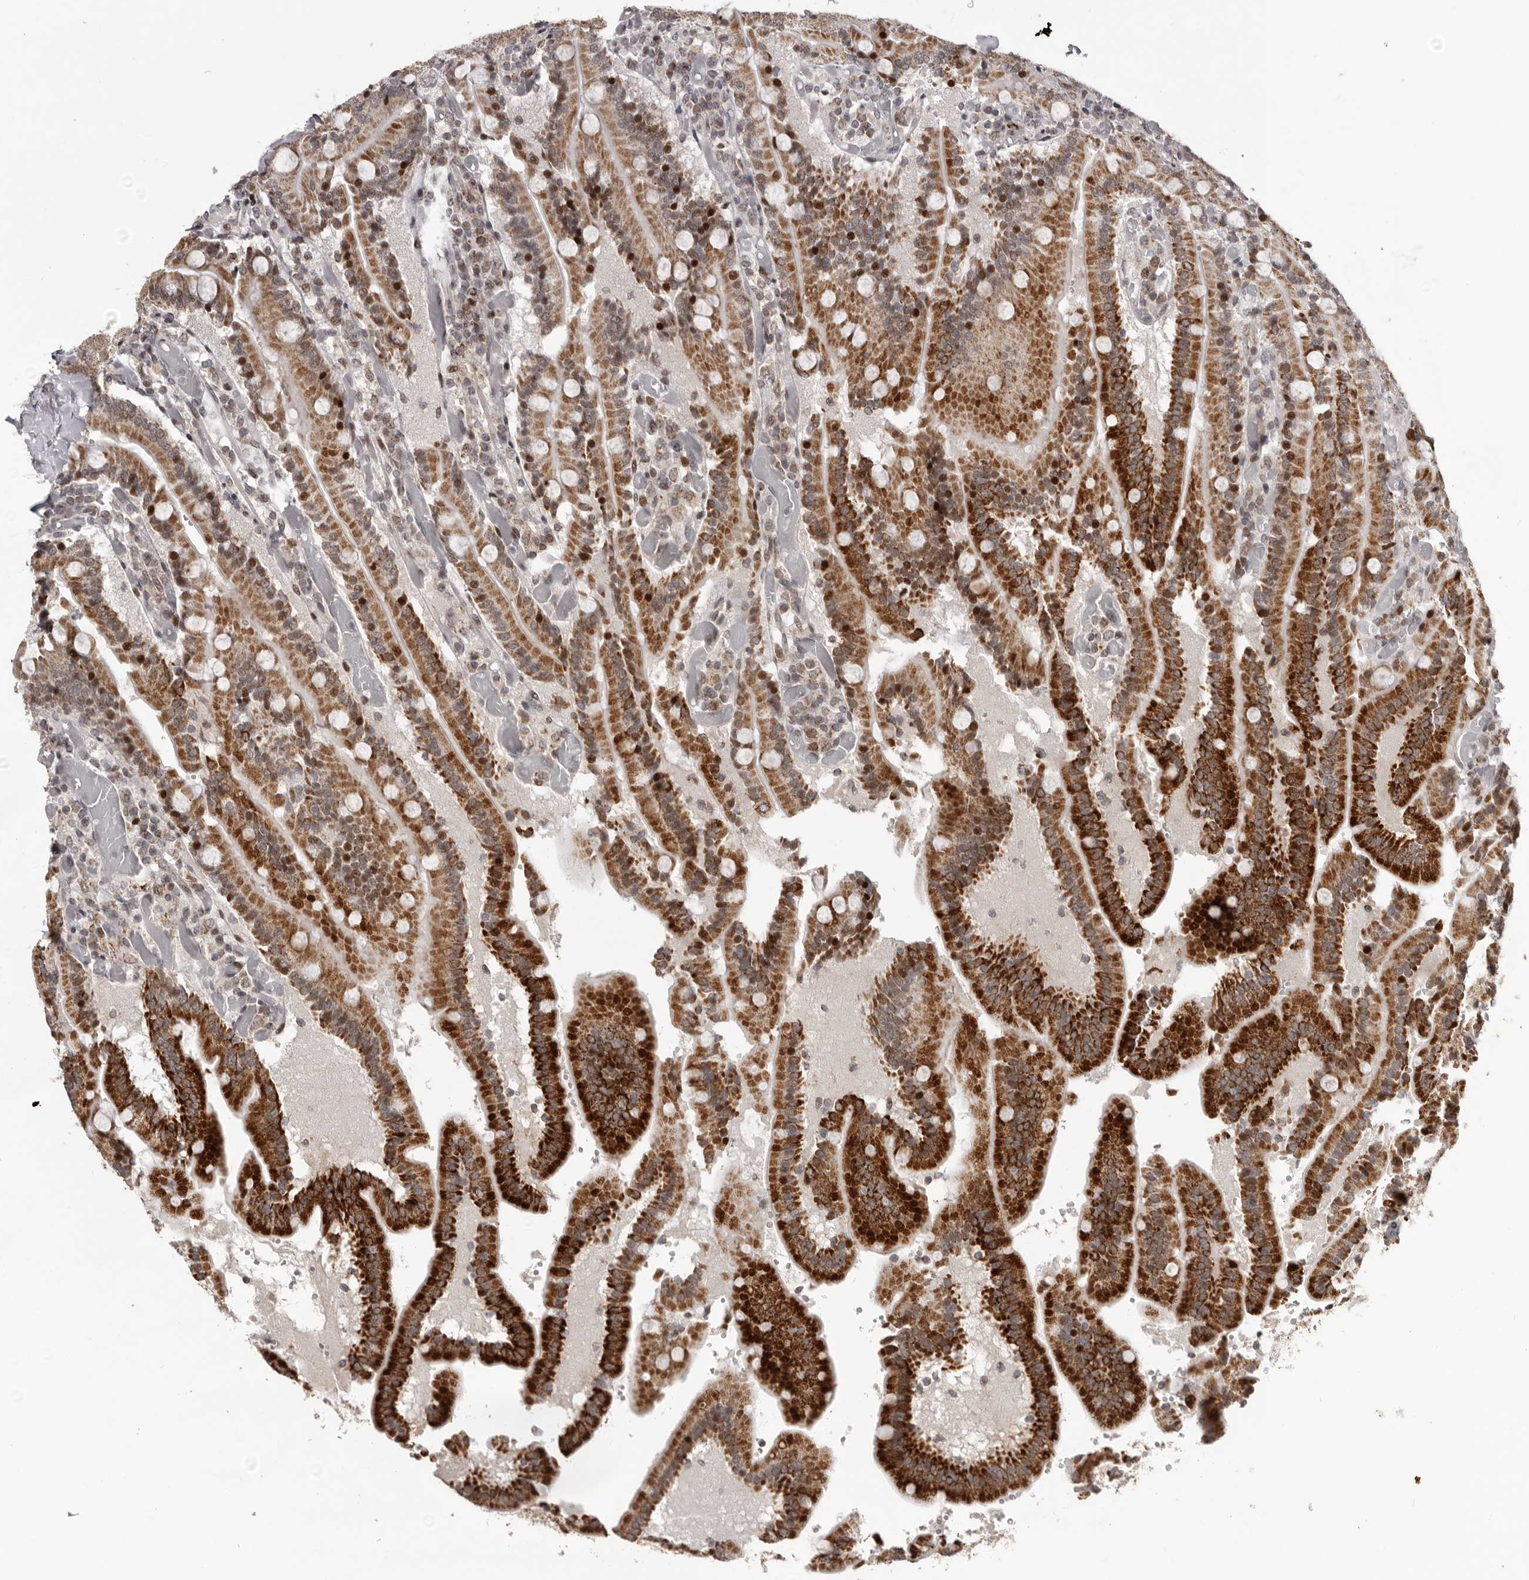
{"staining": {"intensity": "strong", "quantity": ">75%", "location": "cytoplasmic/membranous,nuclear"}, "tissue": "duodenum", "cell_type": "Glandular cells", "image_type": "normal", "snomed": [{"axis": "morphology", "description": "Normal tissue, NOS"}, {"axis": "topography", "description": "Duodenum"}], "caption": "Immunohistochemistry (IHC) of unremarkable human duodenum exhibits high levels of strong cytoplasmic/membranous,nuclear staining in approximately >75% of glandular cells.", "gene": "C17orf99", "patient": {"sex": "female", "age": 62}}